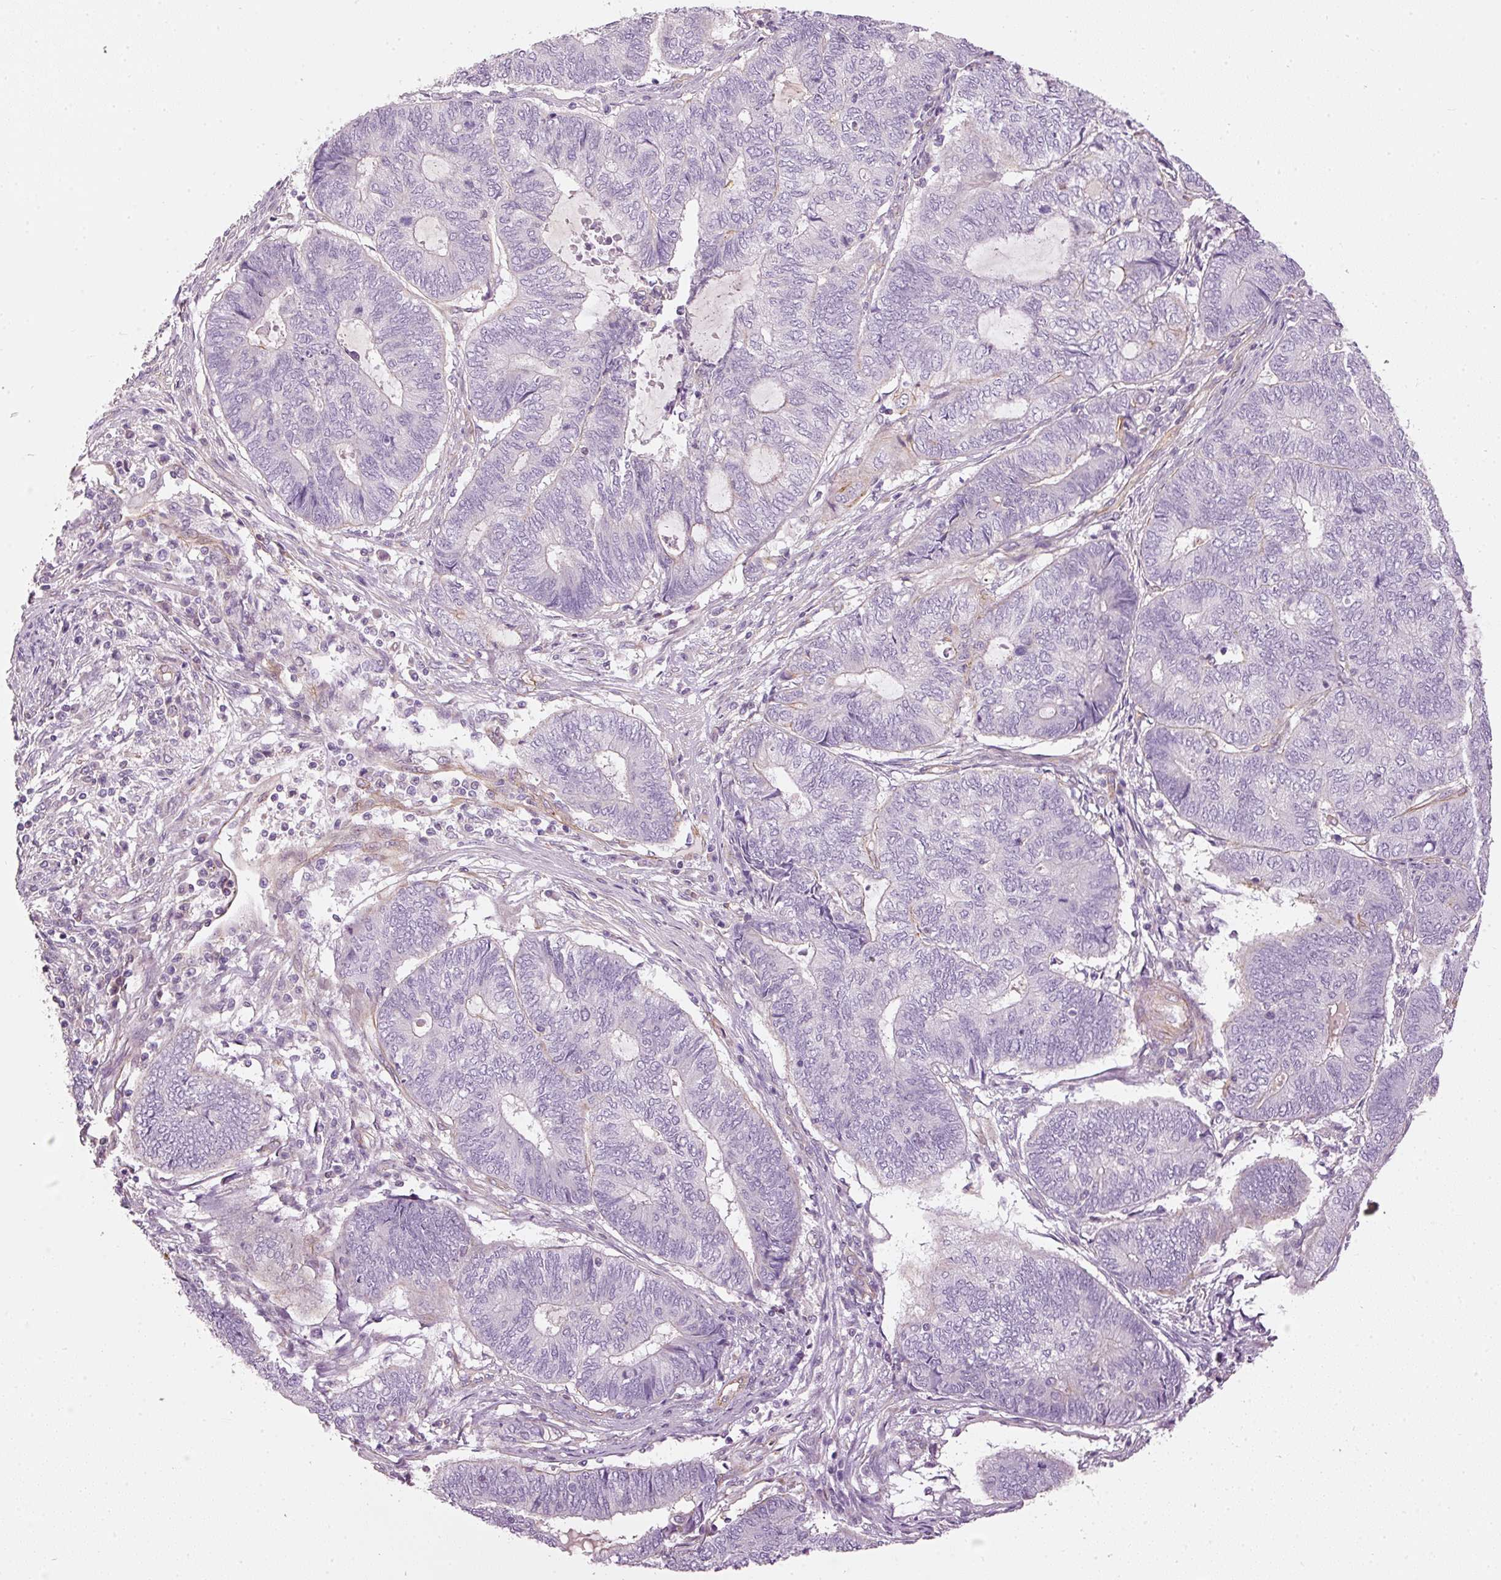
{"staining": {"intensity": "negative", "quantity": "none", "location": "none"}, "tissue": "endometrial cancer", "cell_type": "Tumor cells", "image_type": "cancer", "snomed": [{"axis": "morphology", "description": "Adenocarcinoma, NOS"}, {"axis": "topography", "description": "Uterus"}, {"axis": "topography", "description": "Endometrium"}], "caption": "Endometrial adenocarcinoma was stained to show a protein in brown. There is no significant staining in tumor cells. The staining was performed using DAB (3,3'-diaminobenzidine) to visualize the protein expression in brown, while the nuclei were stained in blue with hematoxylin (Magnification: 20x).", "gene": "OSR2", "patient": {"sex": "female", "age": 70}}